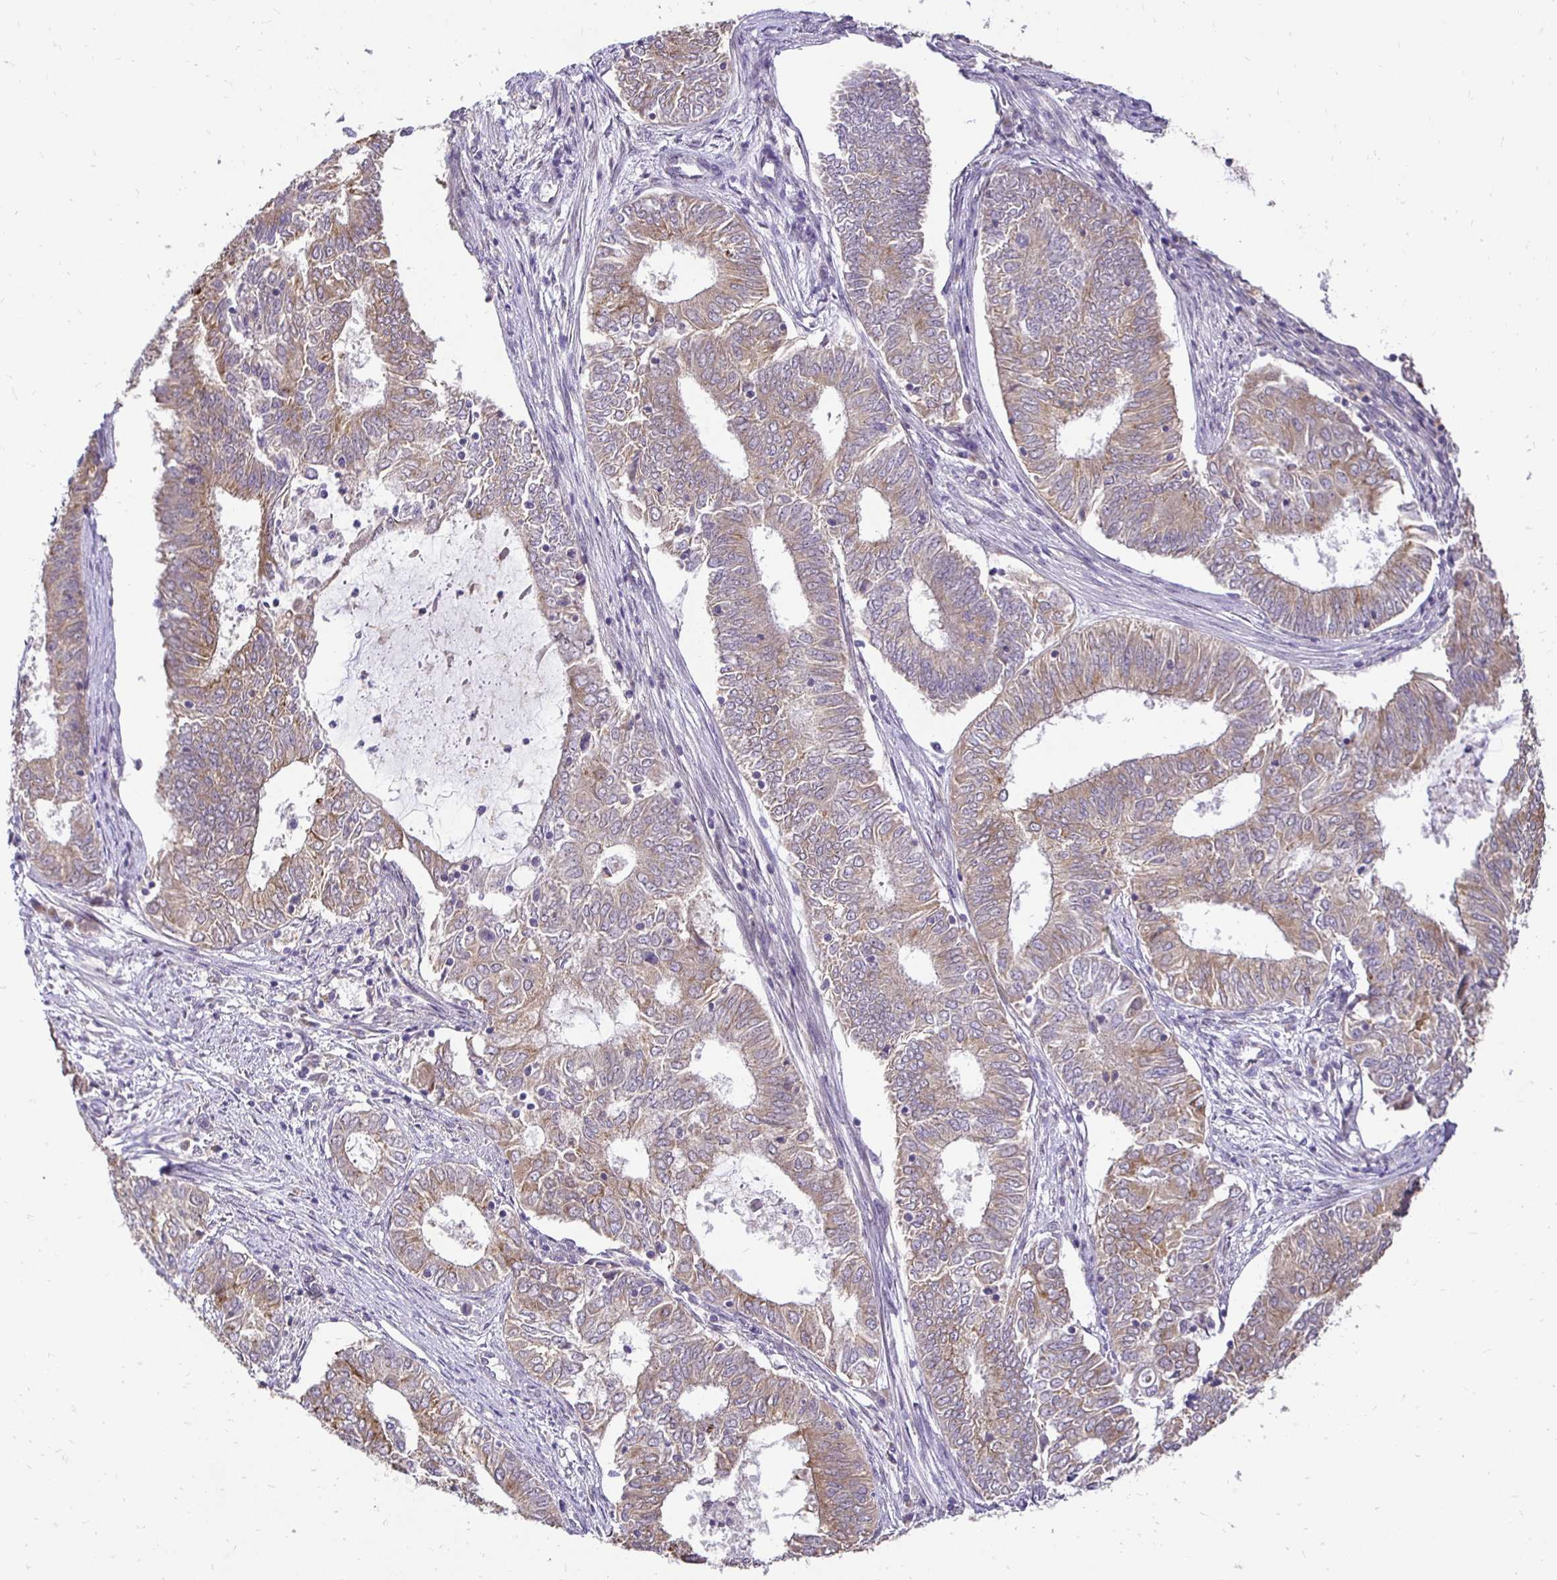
{"staining": {"intensity": "weak", "quantity": ">75%", "location": "cytoplasmic/membranous"}, "tissue": "endometrial cancer", "cell_type": "Tumor cells", "image_type": "cancer", "snomed": [{"axis": "morphology", "description": "Adenocarcinoma, NOS"}, {"axis": "topography", "description": "Endometrium"}], "caption": "Endometrial cancer (adenocarcinoma) tissue exhibits weak cytoplasmic/membranous expression in approximately >75% of tumor cells", "gene": "RHEBL1", "patient": {"sex": "female", "age": 62}}